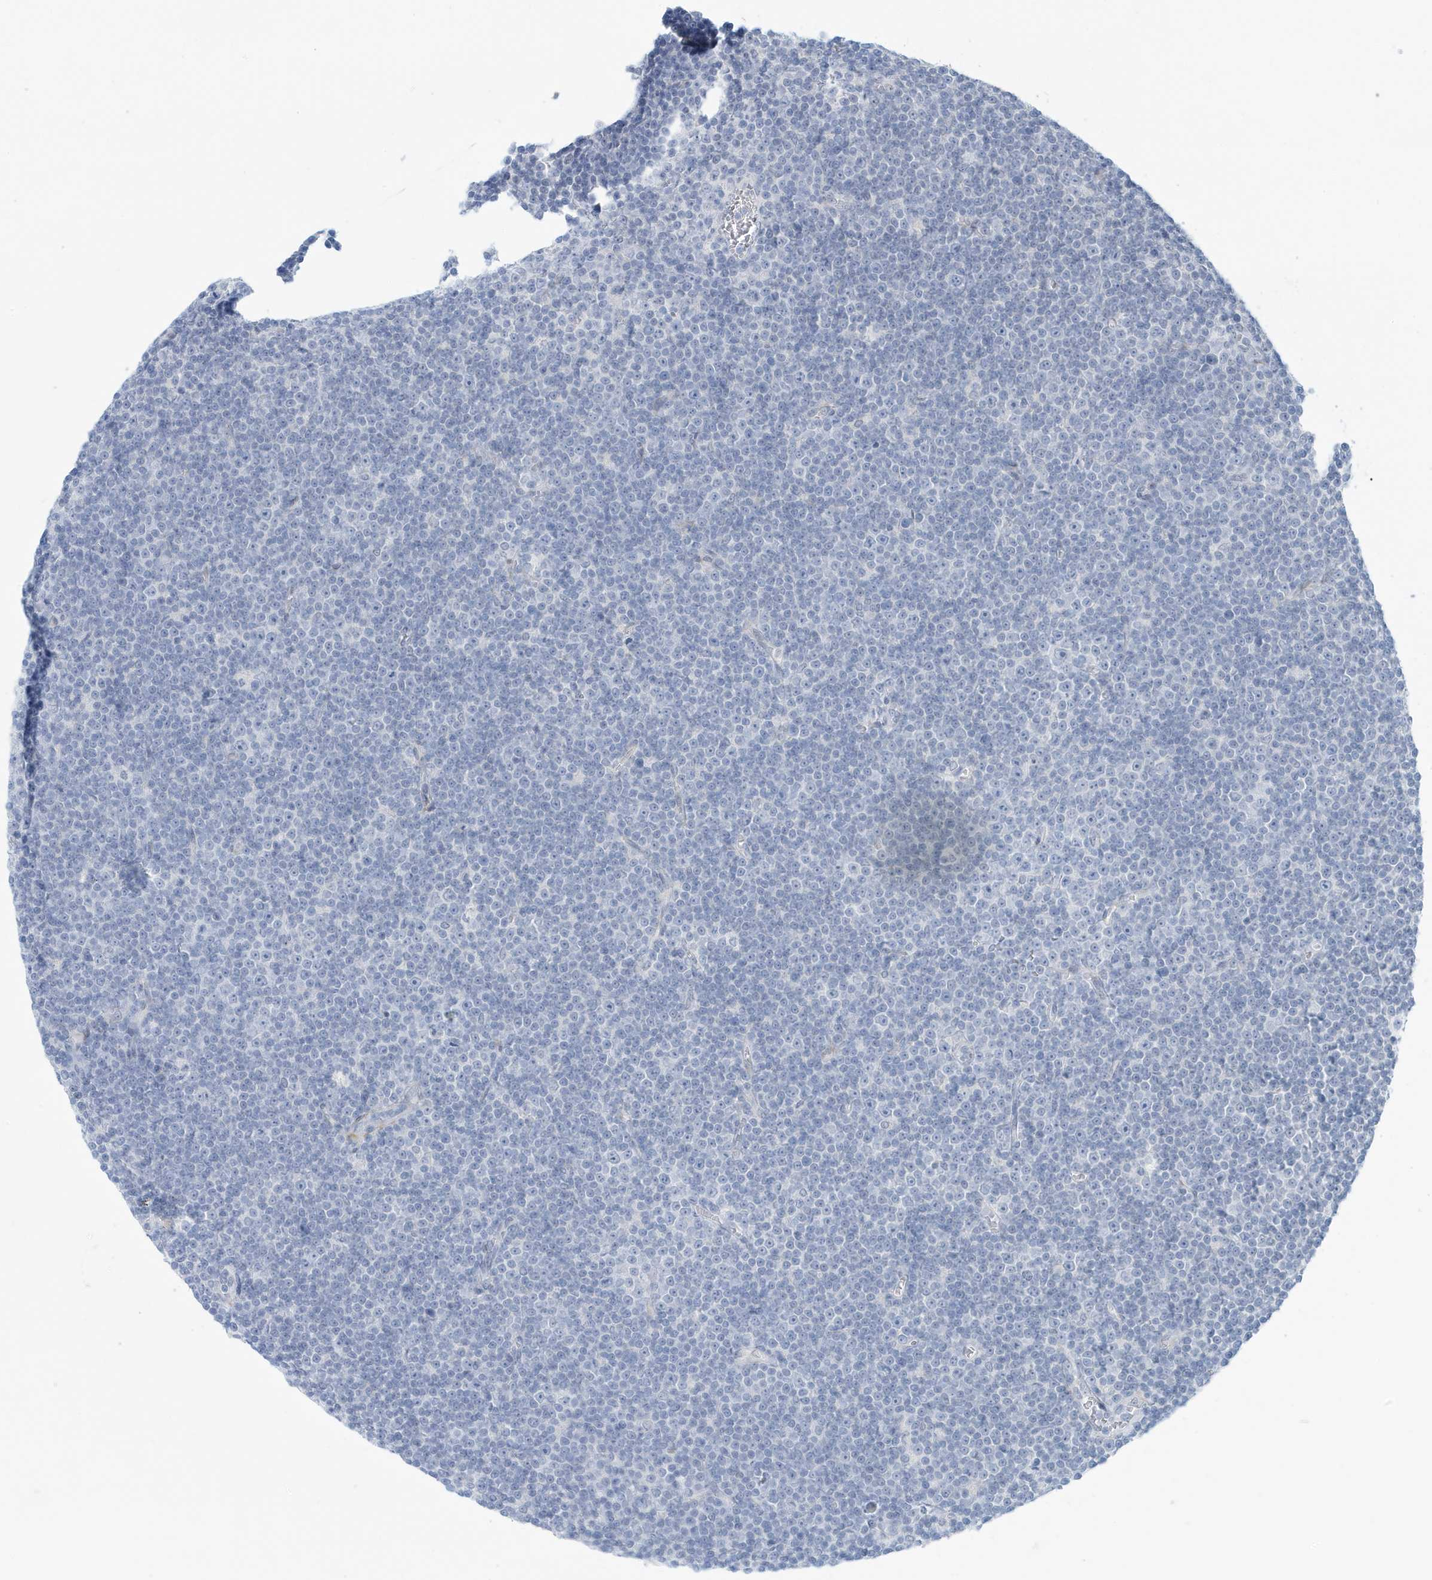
{"staining": {"intensity": "negative", "quantity": "none", "location": "none"}, "tissue": "lymphoma", "cell_type": "Tumor cells", "image_type": "cancer", "snomed": [{"axis": "morphology", "description": "Malignant lymphoma, non-Hodgkin's type, Low grade"}, {"axis": "topography", "description": "Lymph node"}], "caption": "Immunohistochemical staining of lymphoma demonstrates no significant positivity in tumor cells.", "gene": "PERM1", "patient": {"sex": "female", "age": 67}}